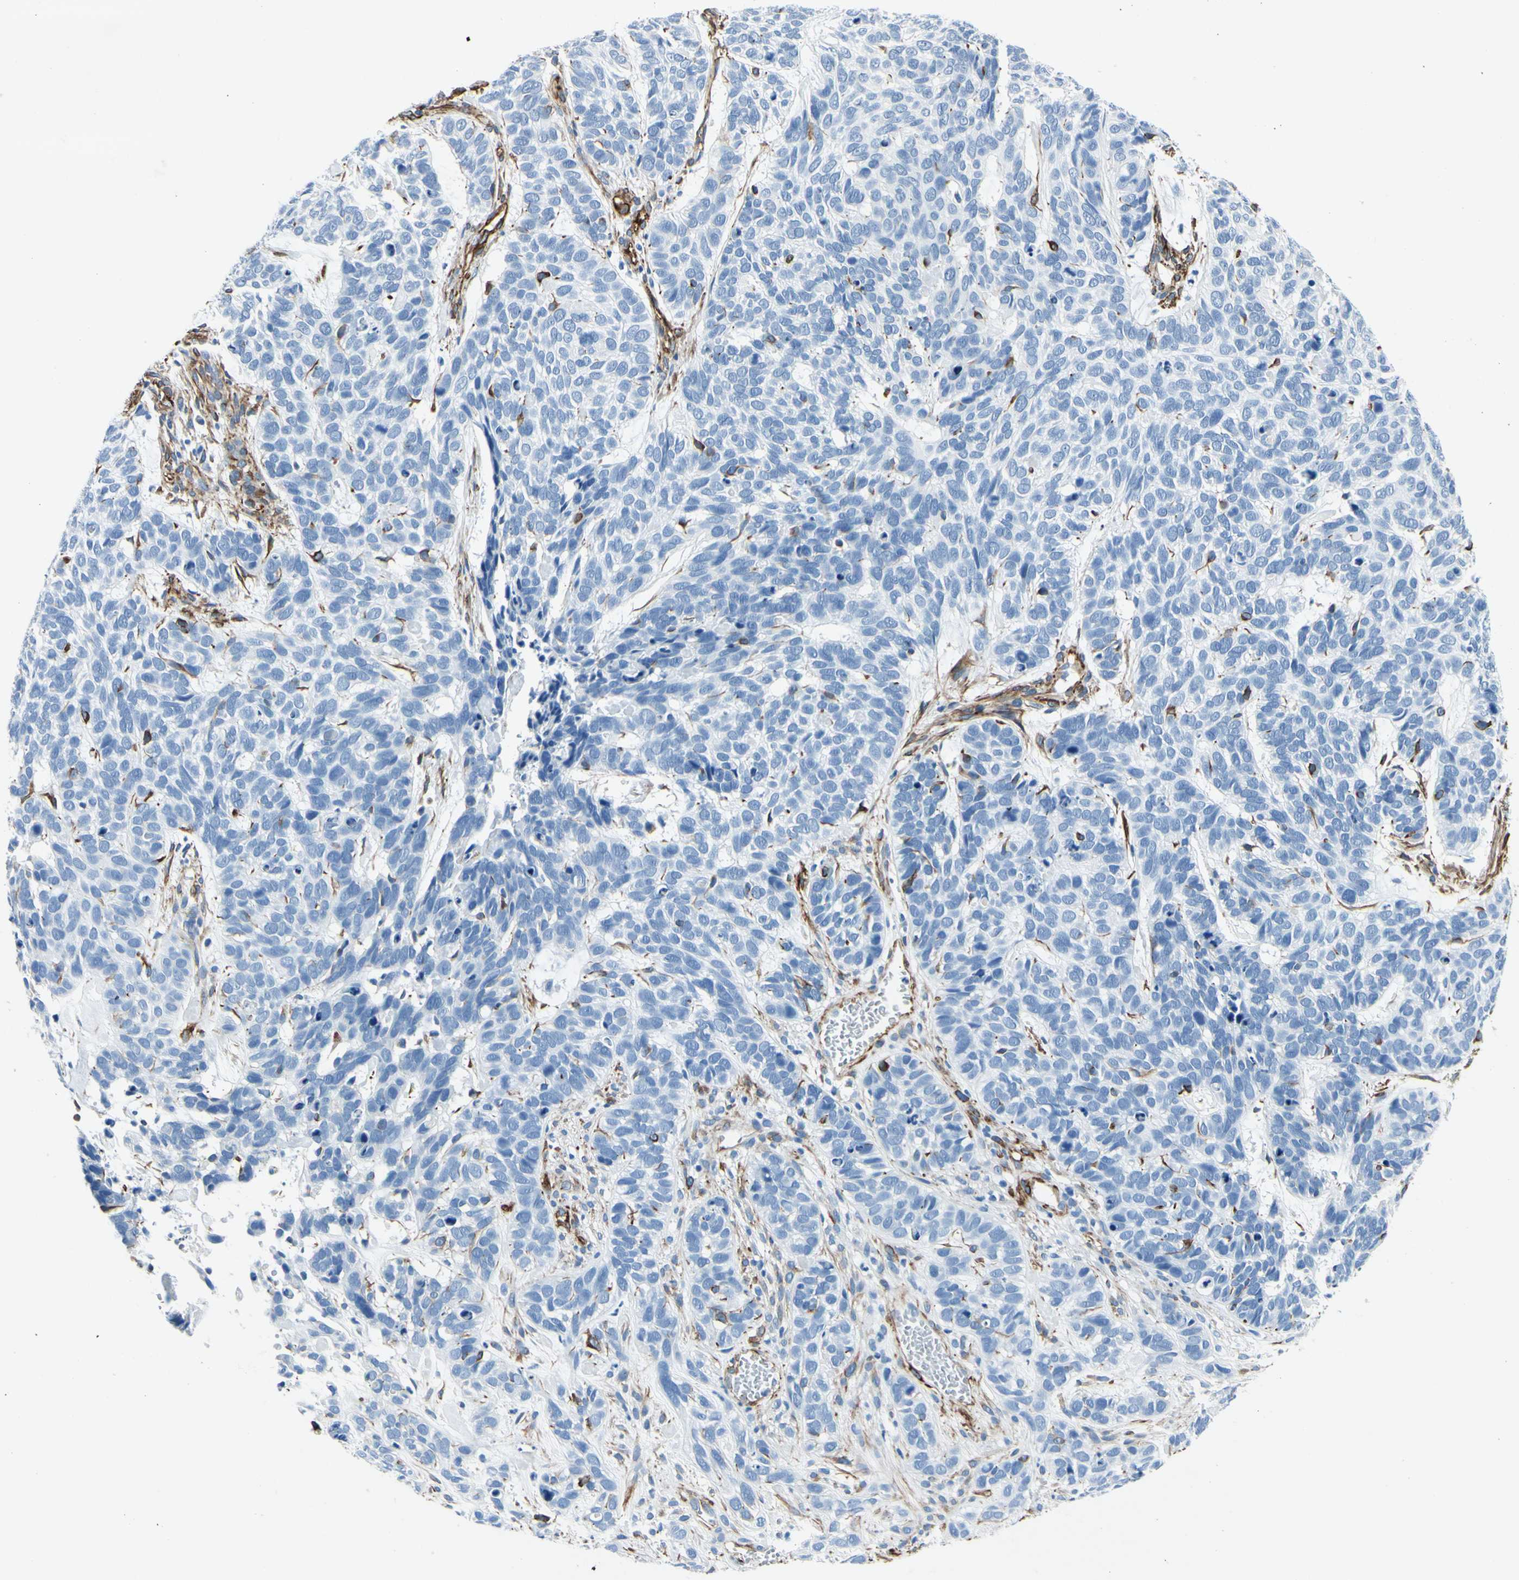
{"staining": {"intensity": "negative", "quantity": "none", "location": "none"}, "tissue": "skin cancer", "cell_type": "Tumor cells", "image_type": "cancer", "snomed": [{"axis": "morphology", "description": "Basal cell carcinoma"}, {"axis": "topography", "description": "Skin"}], "caption": "High magnification brightfield microscopy of skin cancer (basal cell carcinoma) stained with DAB (3,3'-diaminobenzidine) (brown) and counterstained with hematoxylin (blue): tumor cells show no significant positivity. (IHC, brightfield microscopy, high magnification).", "gene": "PTH2R", "patient": {"sex": "male", "age": 87}}